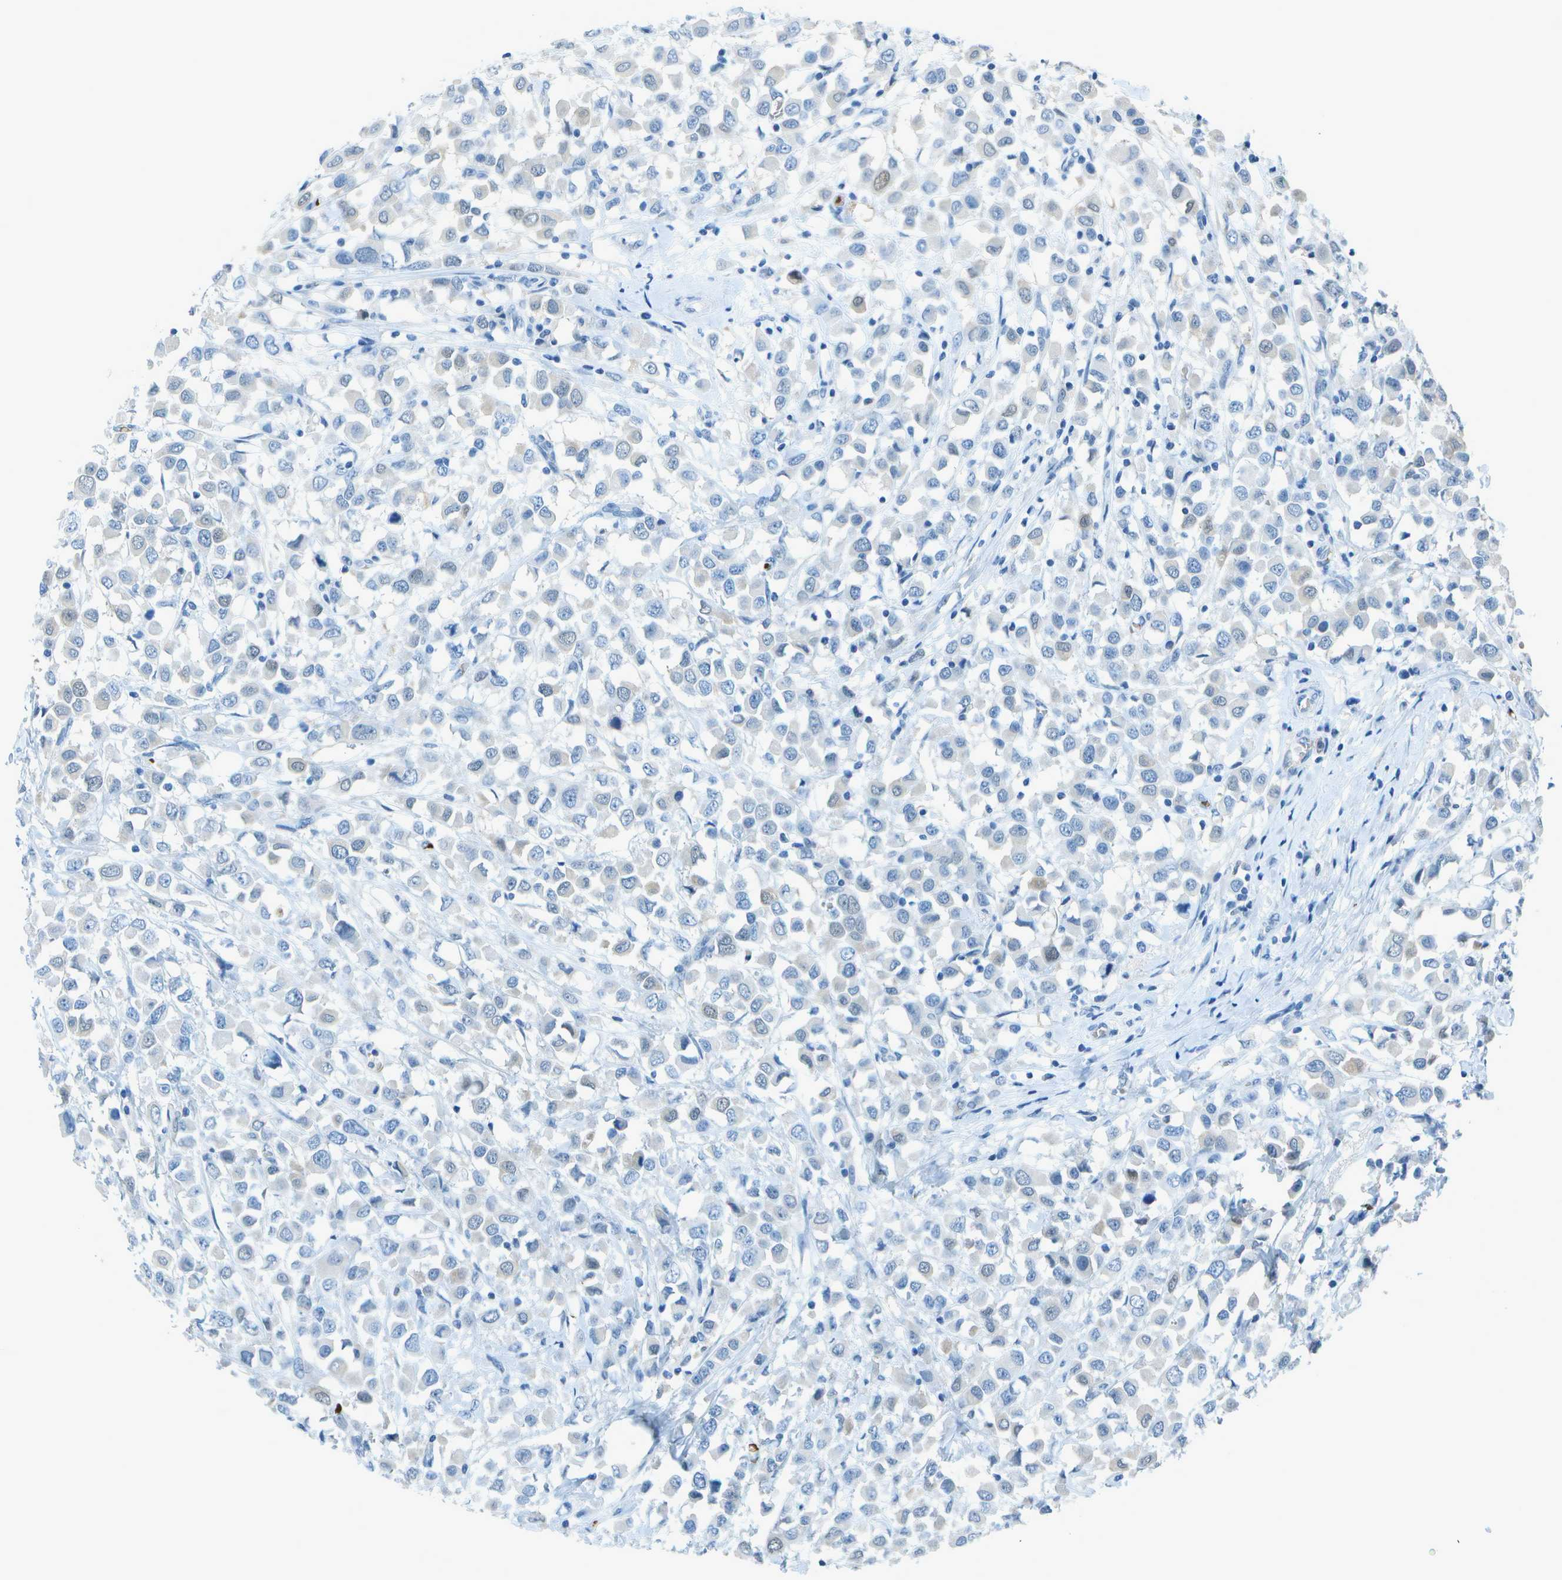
{"staining": {"intensity": "weak", "quantity": "<25%", "location": "cytoplasmic/membranous"}, "tissue": "breast cancer", "cell_type": "Tumor cells", "image_type": "cancer", "snomed": [{"axis": "morphology", "description": "Duct carcinoma"}, {"axis": "topography", "description": "Breast"}], "caption": "This is a photomicrograph of immunohistochemistry (IHC) staining of breast cancer, which shows no positivity in tumor cells.", "gene": "ASL", "patient": {"sex": "female", "age": 61}}